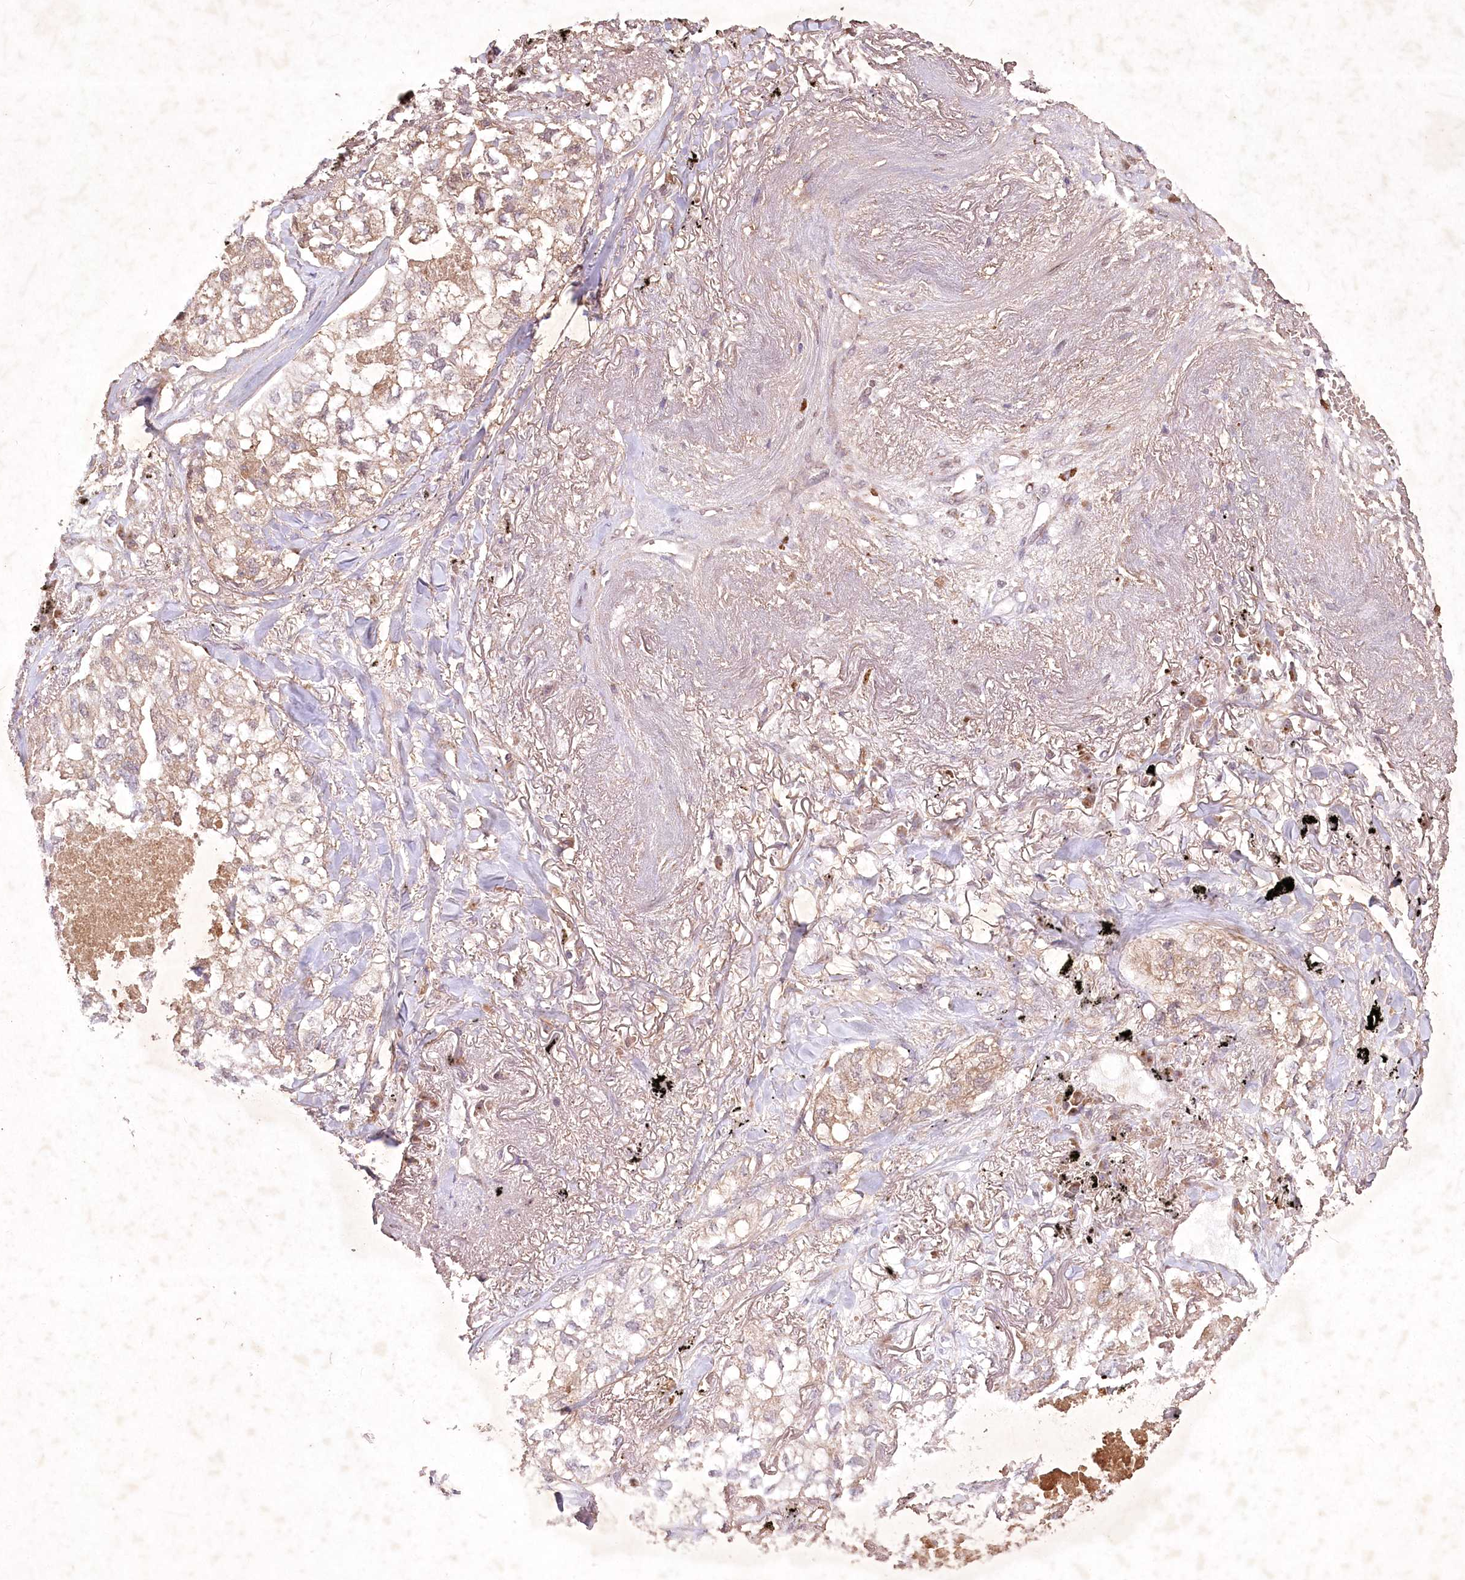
{"staining": {"intensity": "weak", "quantity": "25%-75%", "location": "cytoplasmic/membranous"}, "tissue": "lung cancer", "cell_type": "Tumor cells", "image_type": "cancer", "snomed": [{"axis": "morphology", "description": "Adenocarcinoma, NOS"}, {"axis": "topography", "description": "Lung"}], "caption": "Brown immunohistochemical staining in human lung cancer demonstrates weak cytoplasmic/membranous positivity in approximately 25%-75% of tumor cells.", "gene": "IRAK1BP1", "patient": {"sex": "male", "age": 65}}